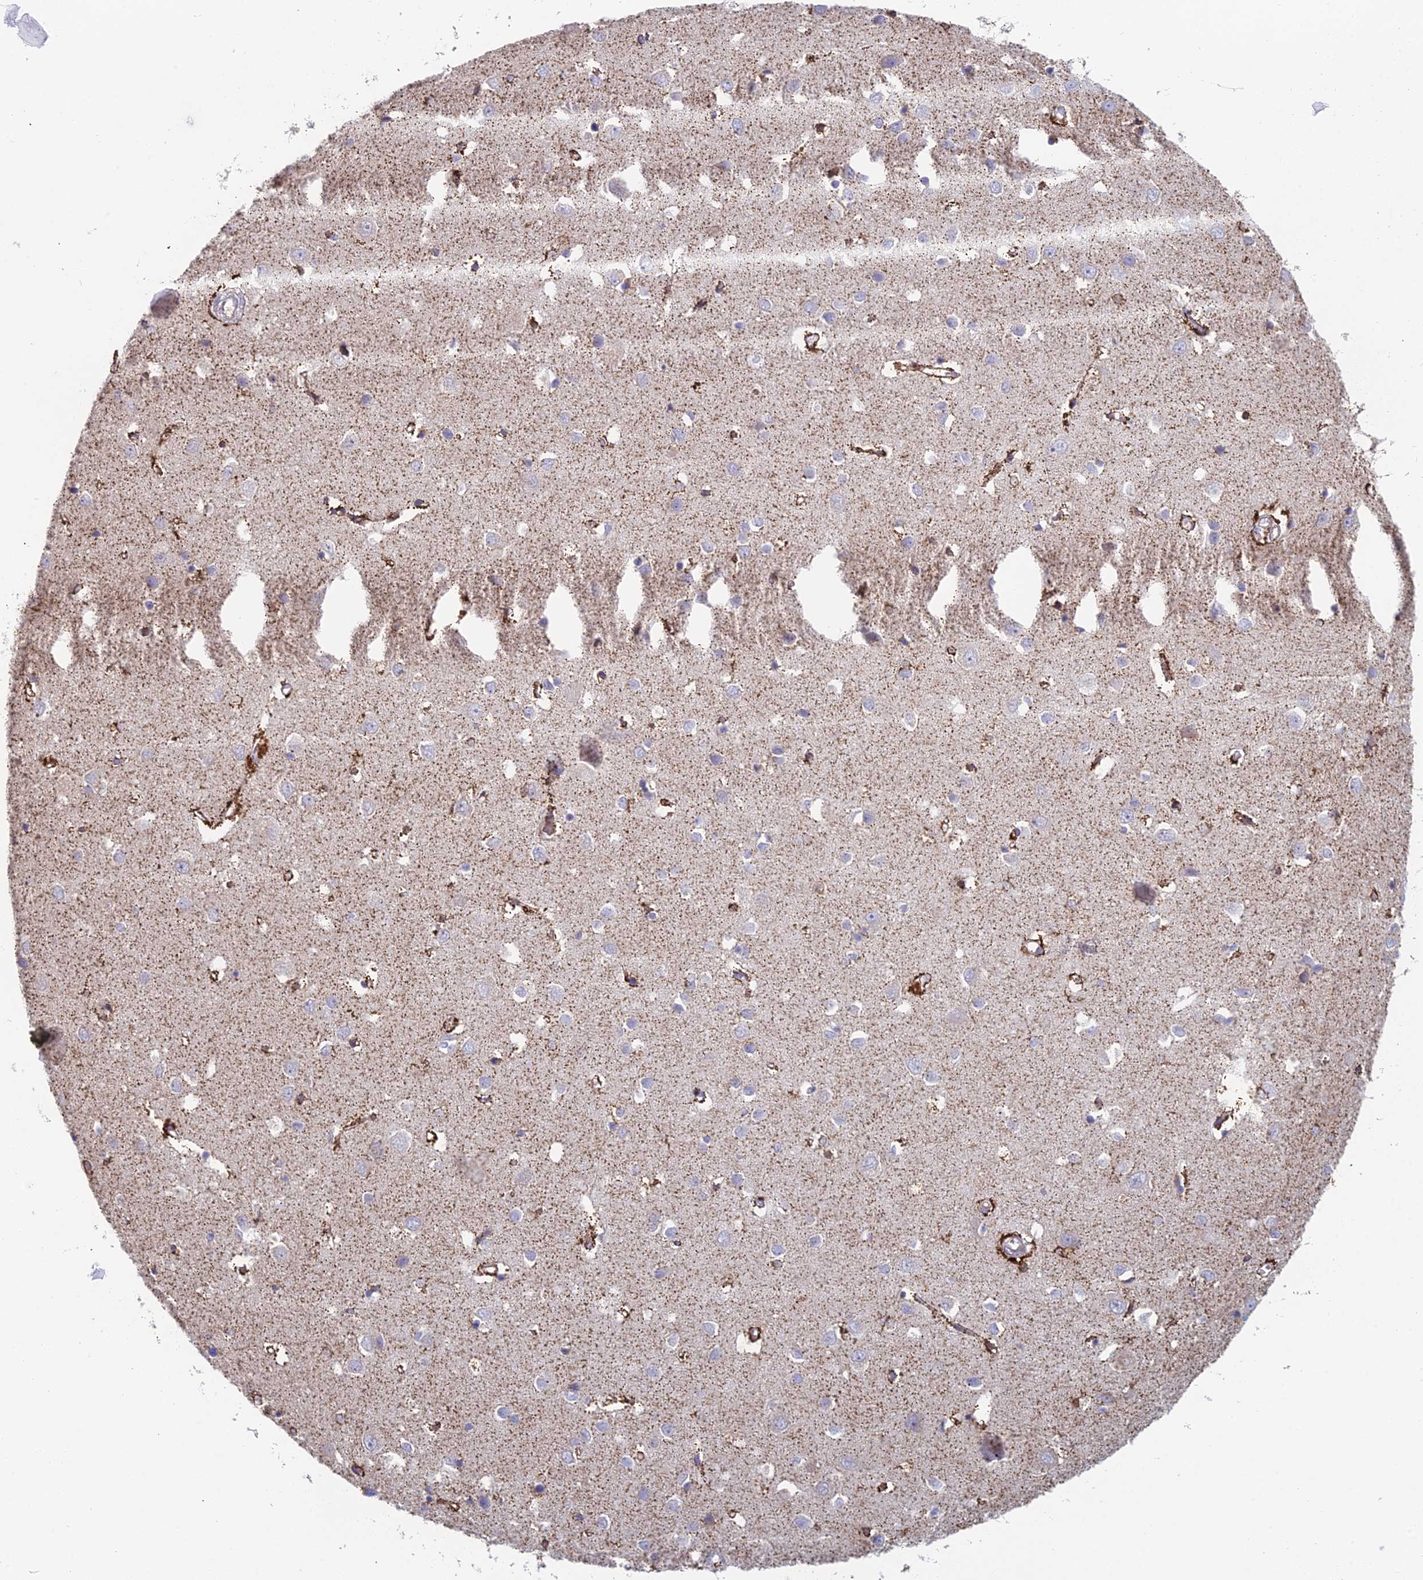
{"staining": {"intensity": "negative", "quantity": "none", "location": "none"}, "tissue": "cerebral cortex", "cell_type": "Endothelial cells", "image_type": "normal", "snomed": [{"axis": "morphology", "description": "Normal tissue, NOS"}, {"axis": "topography", "description": "Cerebral cortex"}], "caption": "Immunohistochemical staining of unremarkable human cerebral cortex demonstrates no significant positivity in endothelial cells. The staining is performed using DAB (3,3'-diaminobenzidine) brown chromogen with nuclei counter-stained in using hematoxylin.", "gene": "IFTAP", "patient": {"sex": "female", "age": 64}}